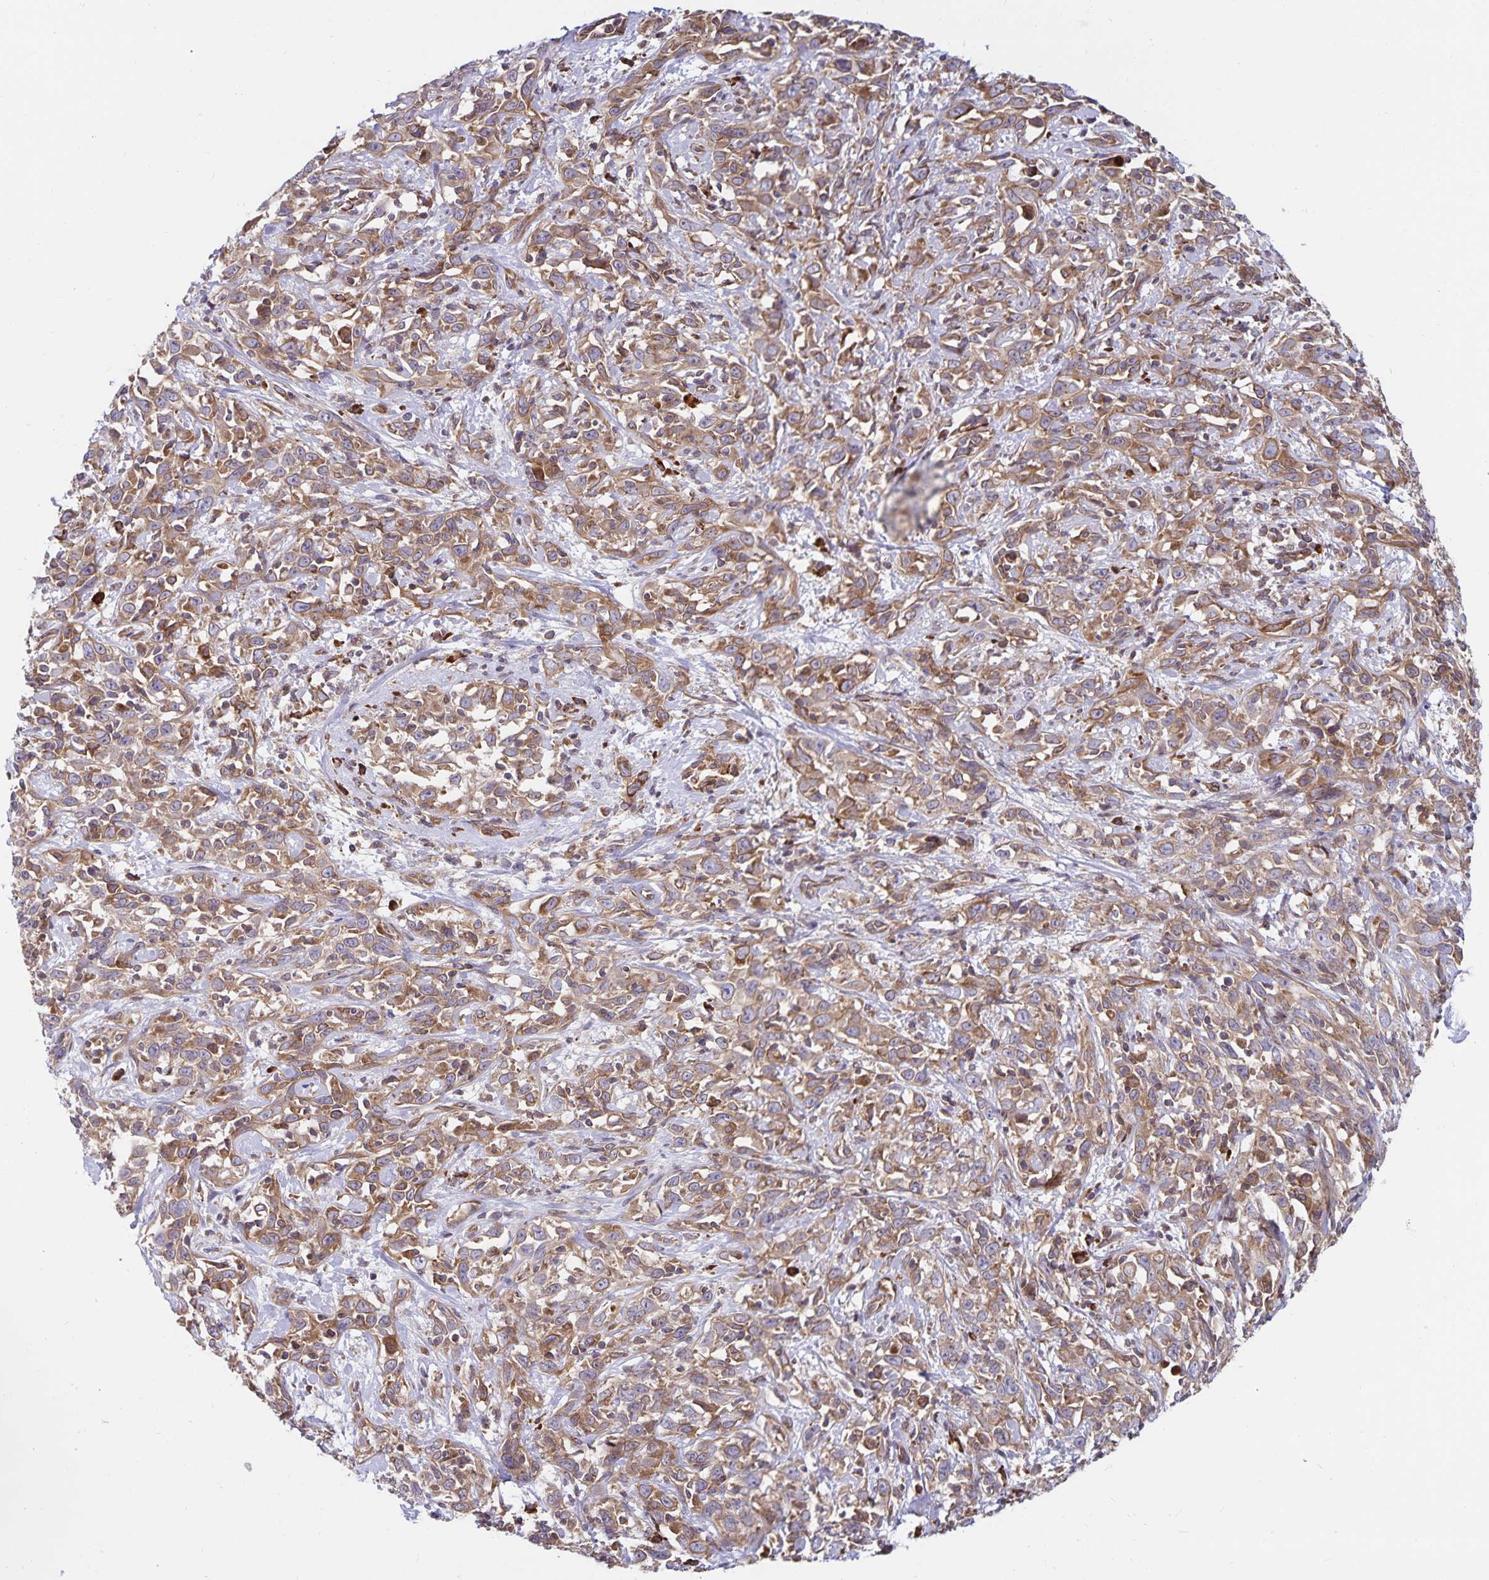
{"staining": {"intensity": "moderate", "quantity": ">75%", "location": "cytoplasmic/membranous"}, "tissue": "cervical cancer", "cell_type": "Tumor cells", "image_type": "cancer", "snomed": [{"axis": "morphology", "description": "Adenocarcinoma, NOS"}, {"axis": "topography", "description": "Cervix"}], "caption": "This image exhibits immunohistochemistry staining of human cervical cancer (adenocarcinoma), with medium moderate cytoplasmic/membranous expression in approximately >75% of tumor cells.", "gene": "SEC62", "patient": {"sex": "female", "age": 40}}